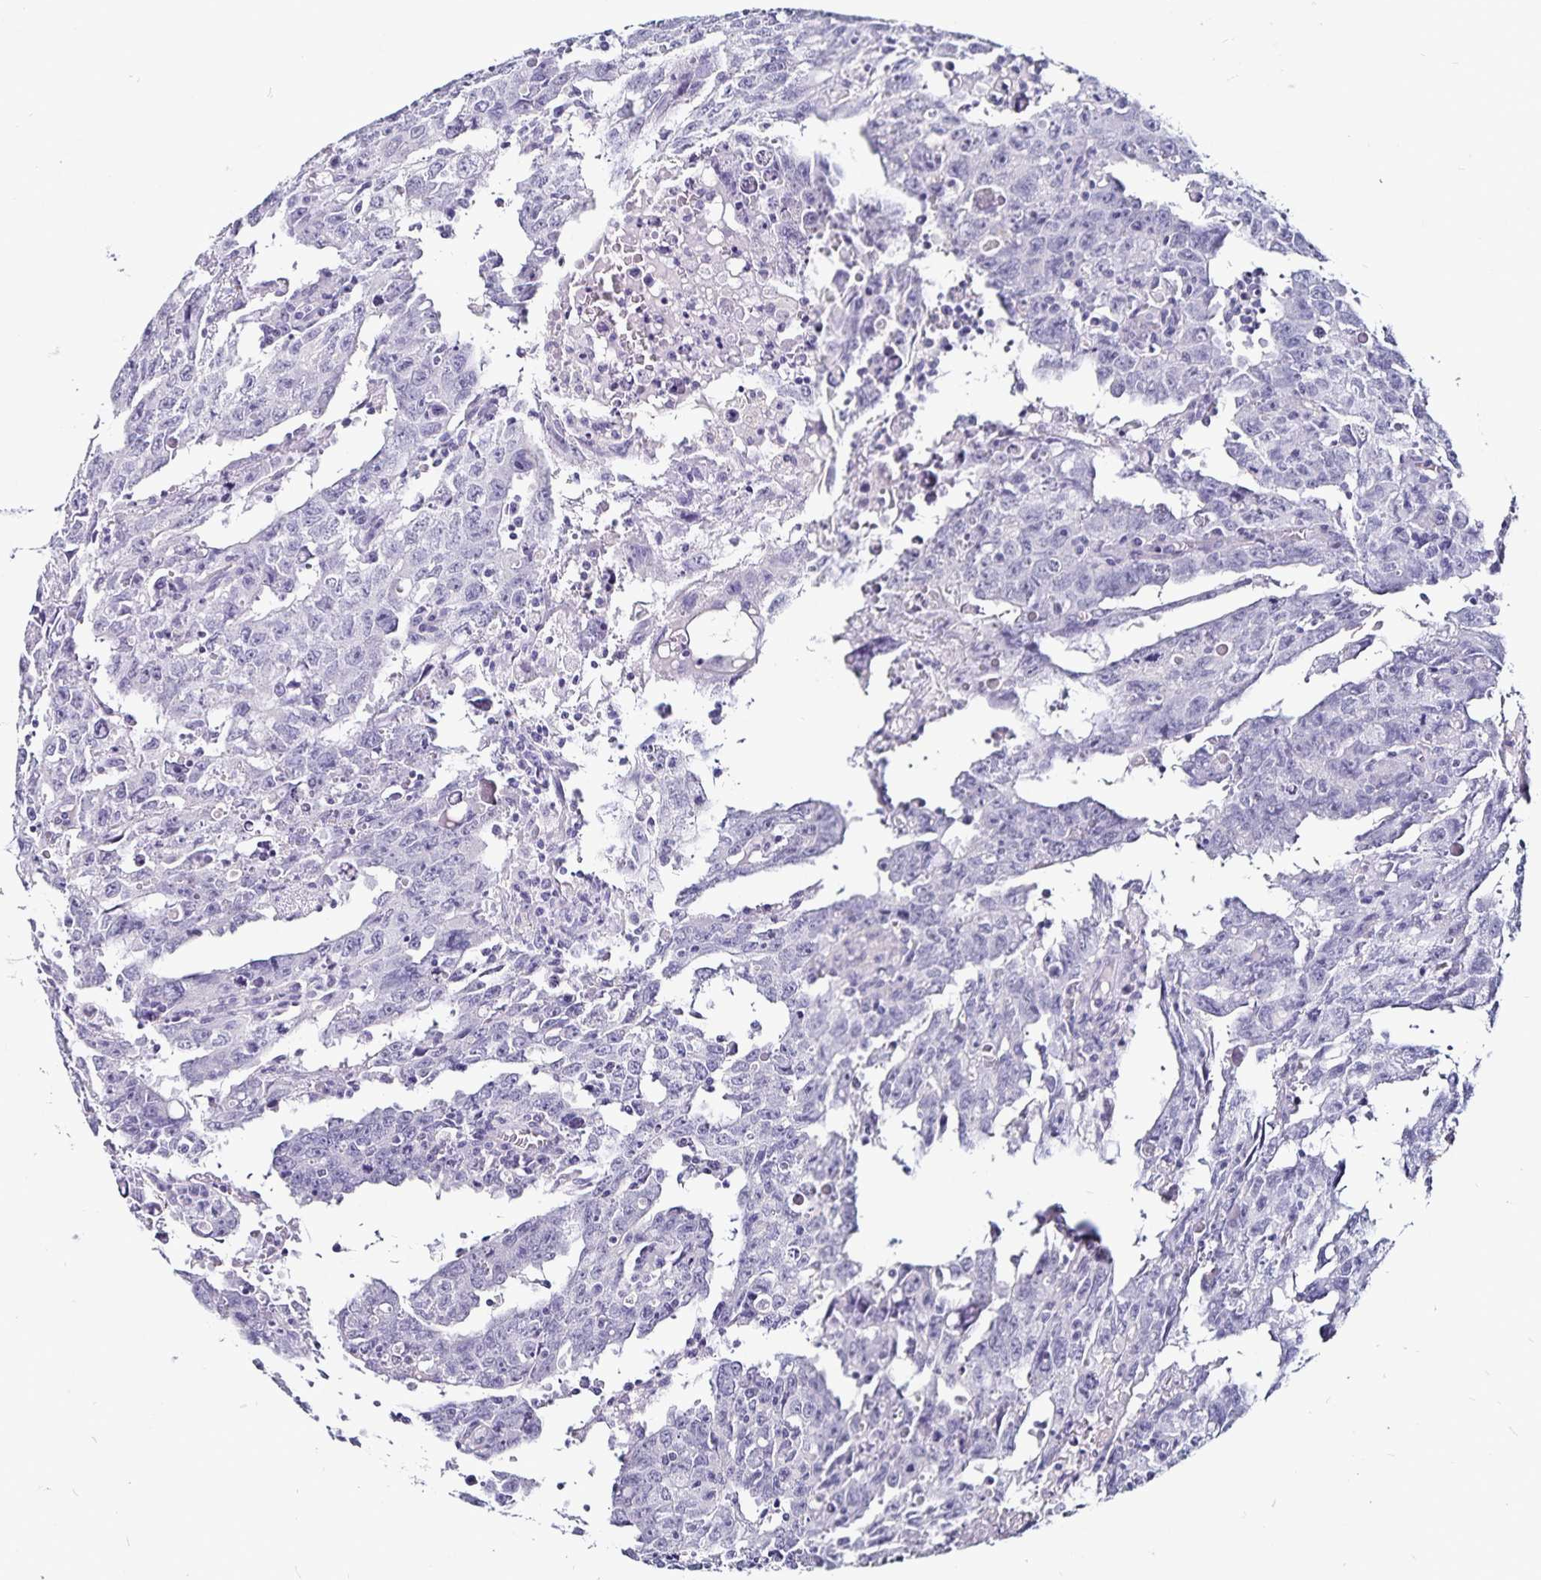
{"staining": {"intensity": "negative", "quantity": "none", "location": "none"}, "tissue": "testis cancer", "cell_type": "Tumor cells", "image_type": "cancer", "snomed": [{"axis": "morphology", "description": "Carcinoma, Embryonal, NOS"}, {"axis": "topography", "description": "Testis"}], "caption": "Tumor cells are negative for brown protein staining in embryonal carcinoma (testis).", "gene": "TSPAN7", "patient": {"sex": "male", "age": 22}}